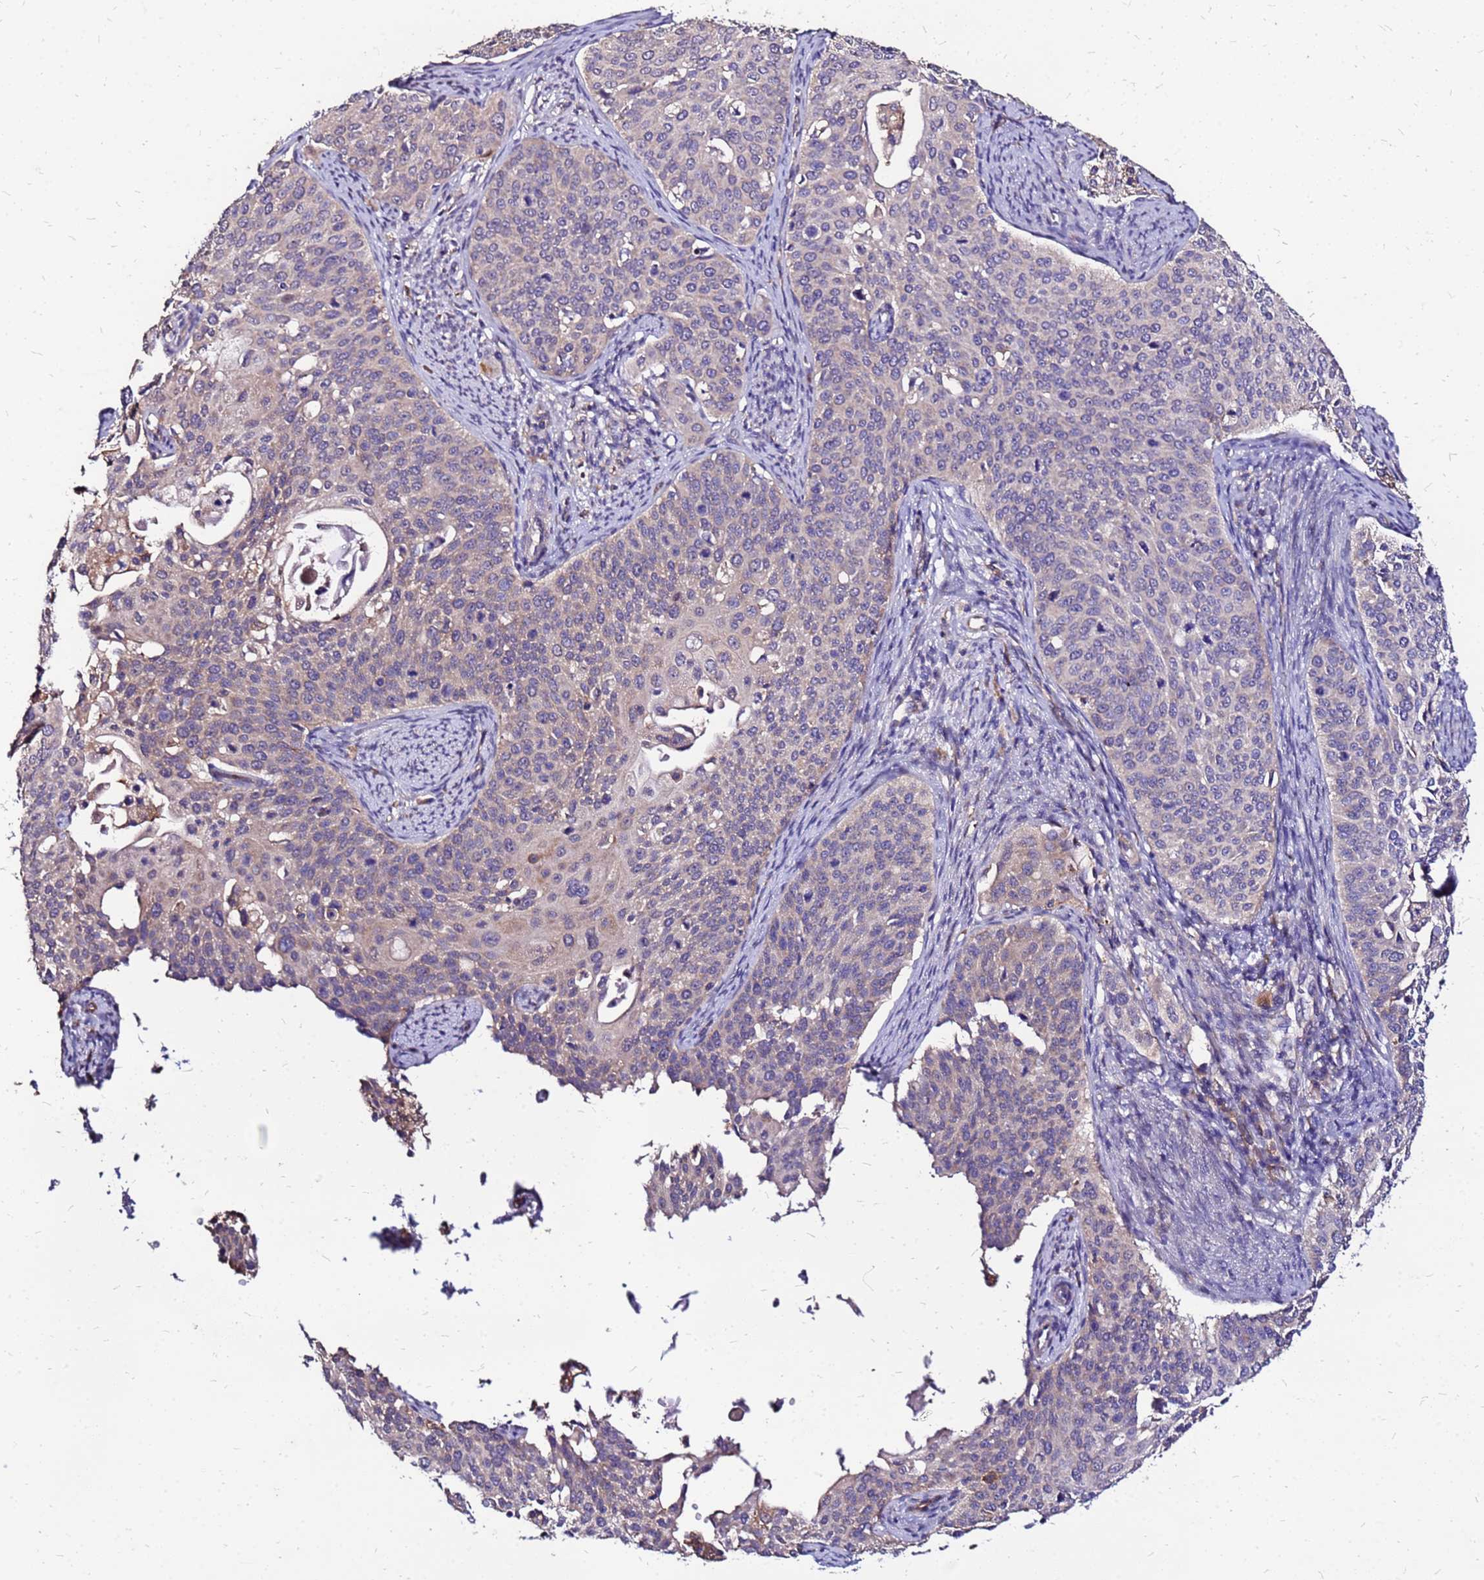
{"staining": {"intensity": "weak", "quantity": "25%-75%", "location": "cytoplasmic/membranous"}, "tissue": "cervical cancer", "cell_type": "Tumor cells", "image_type": "cancer", "snomed": [{"axis": "morphology", "description": "Squamous cell carcinoma, NOS"}, {"axis": "topography", "description": "Cervix"}], "caption": "Human cervical cancer (squamous cell carcinoma) stained with a brown dye displays weak cytoplasmic/membranous positive staining in approximately 25%-75% of tumor cells.", "gene": "ARHGEF5", "patient": {"sex": "female", "age": 44}}